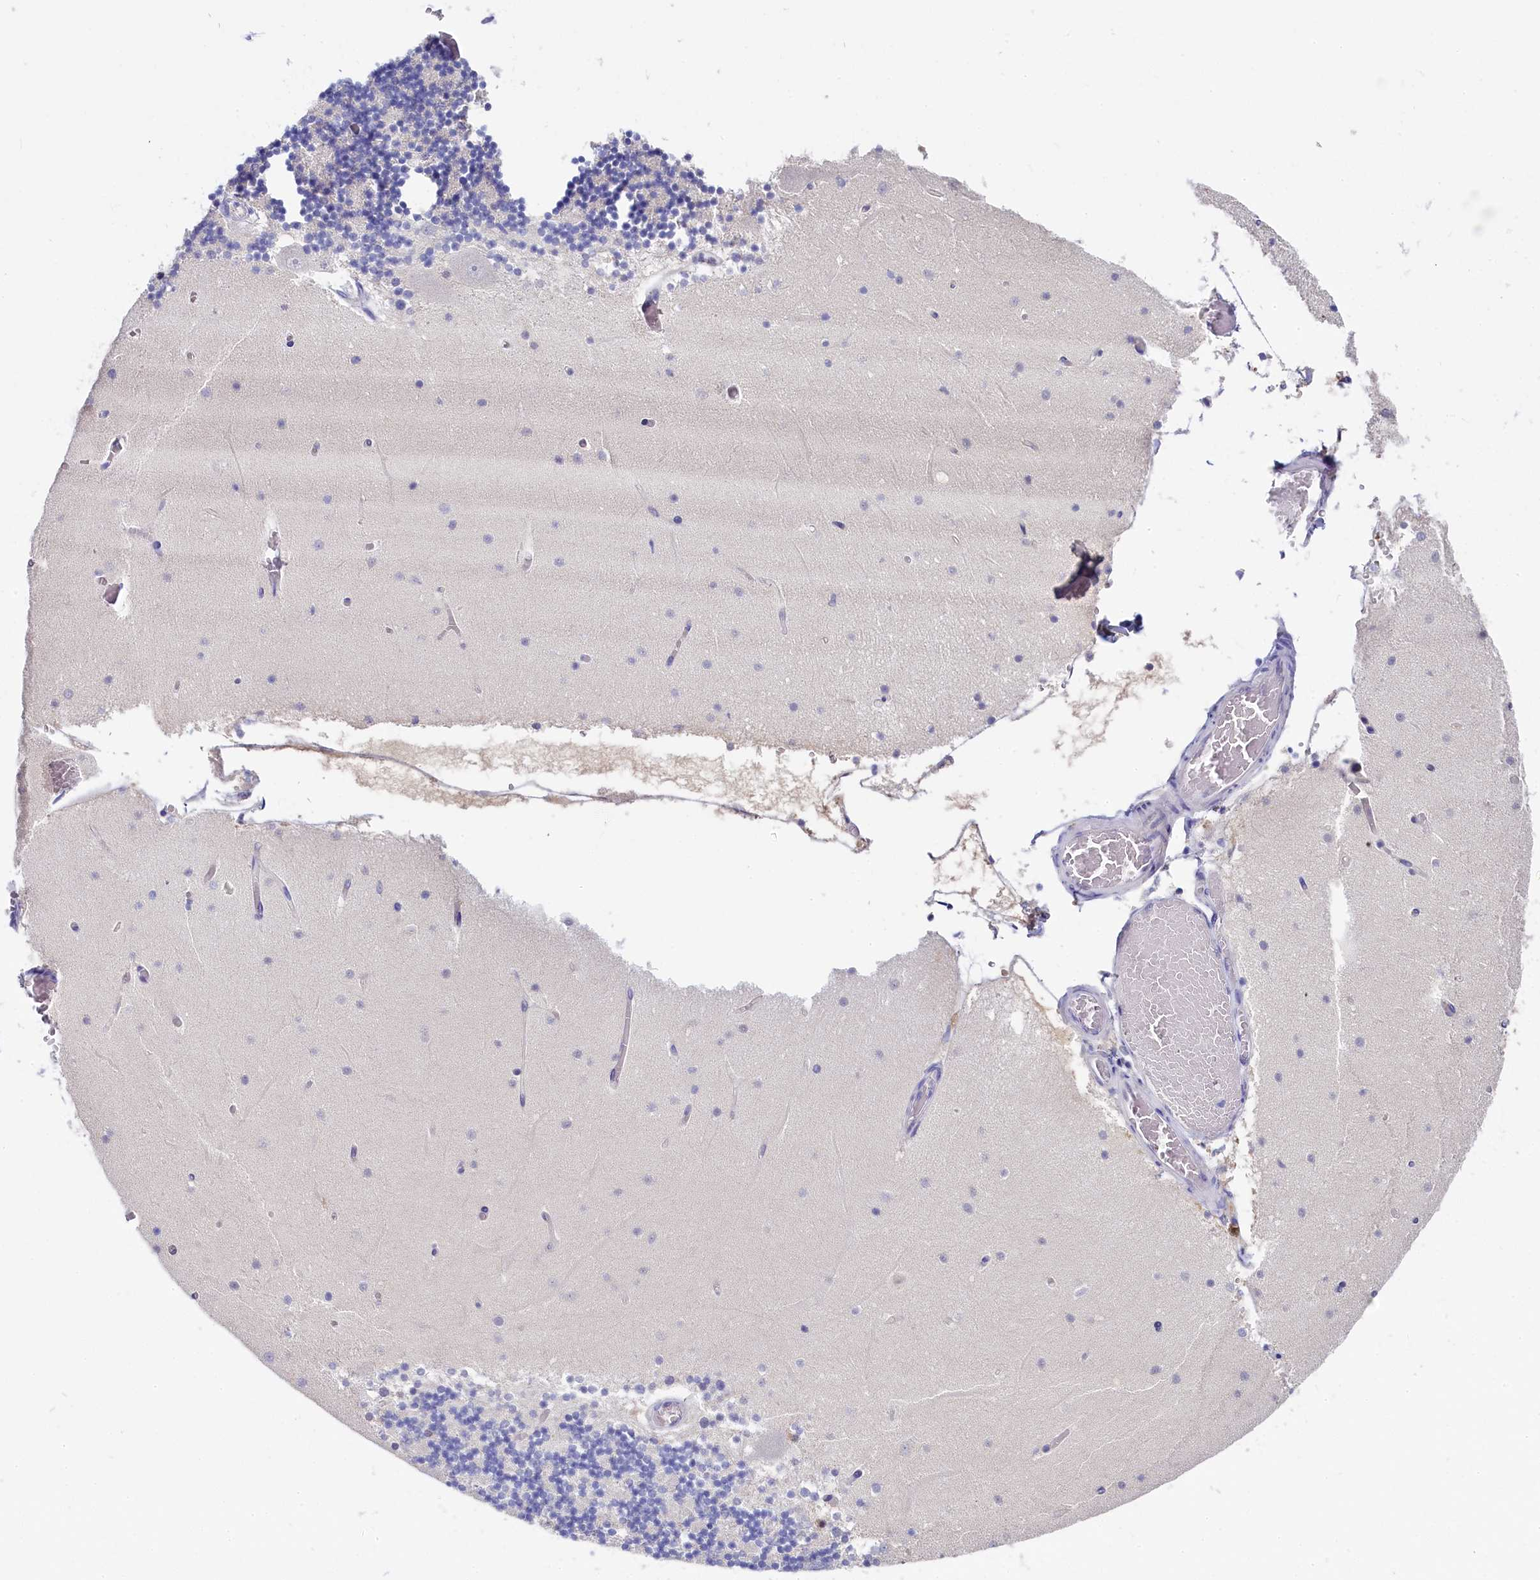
{"staining": {"intensity": "negative", "quantity": "none", "location": "none"}, "tissue": "cerebellum", "cell_type": "Cells in granular layer", "image_type": "normal", "snomed": [{"axis": "morphology", "description": "Normal tissue, NOS"}, {"axis": "topography", "description": "Cerebellum"}], "caption": "High power microscopy histopathology image of an immunohistochemistry photomicrograph of benign cerebellum, revealing no significant staining in cells in granular layer.", "gene": "C11orf54", "patient": {"sex": "female", "age": 28}}